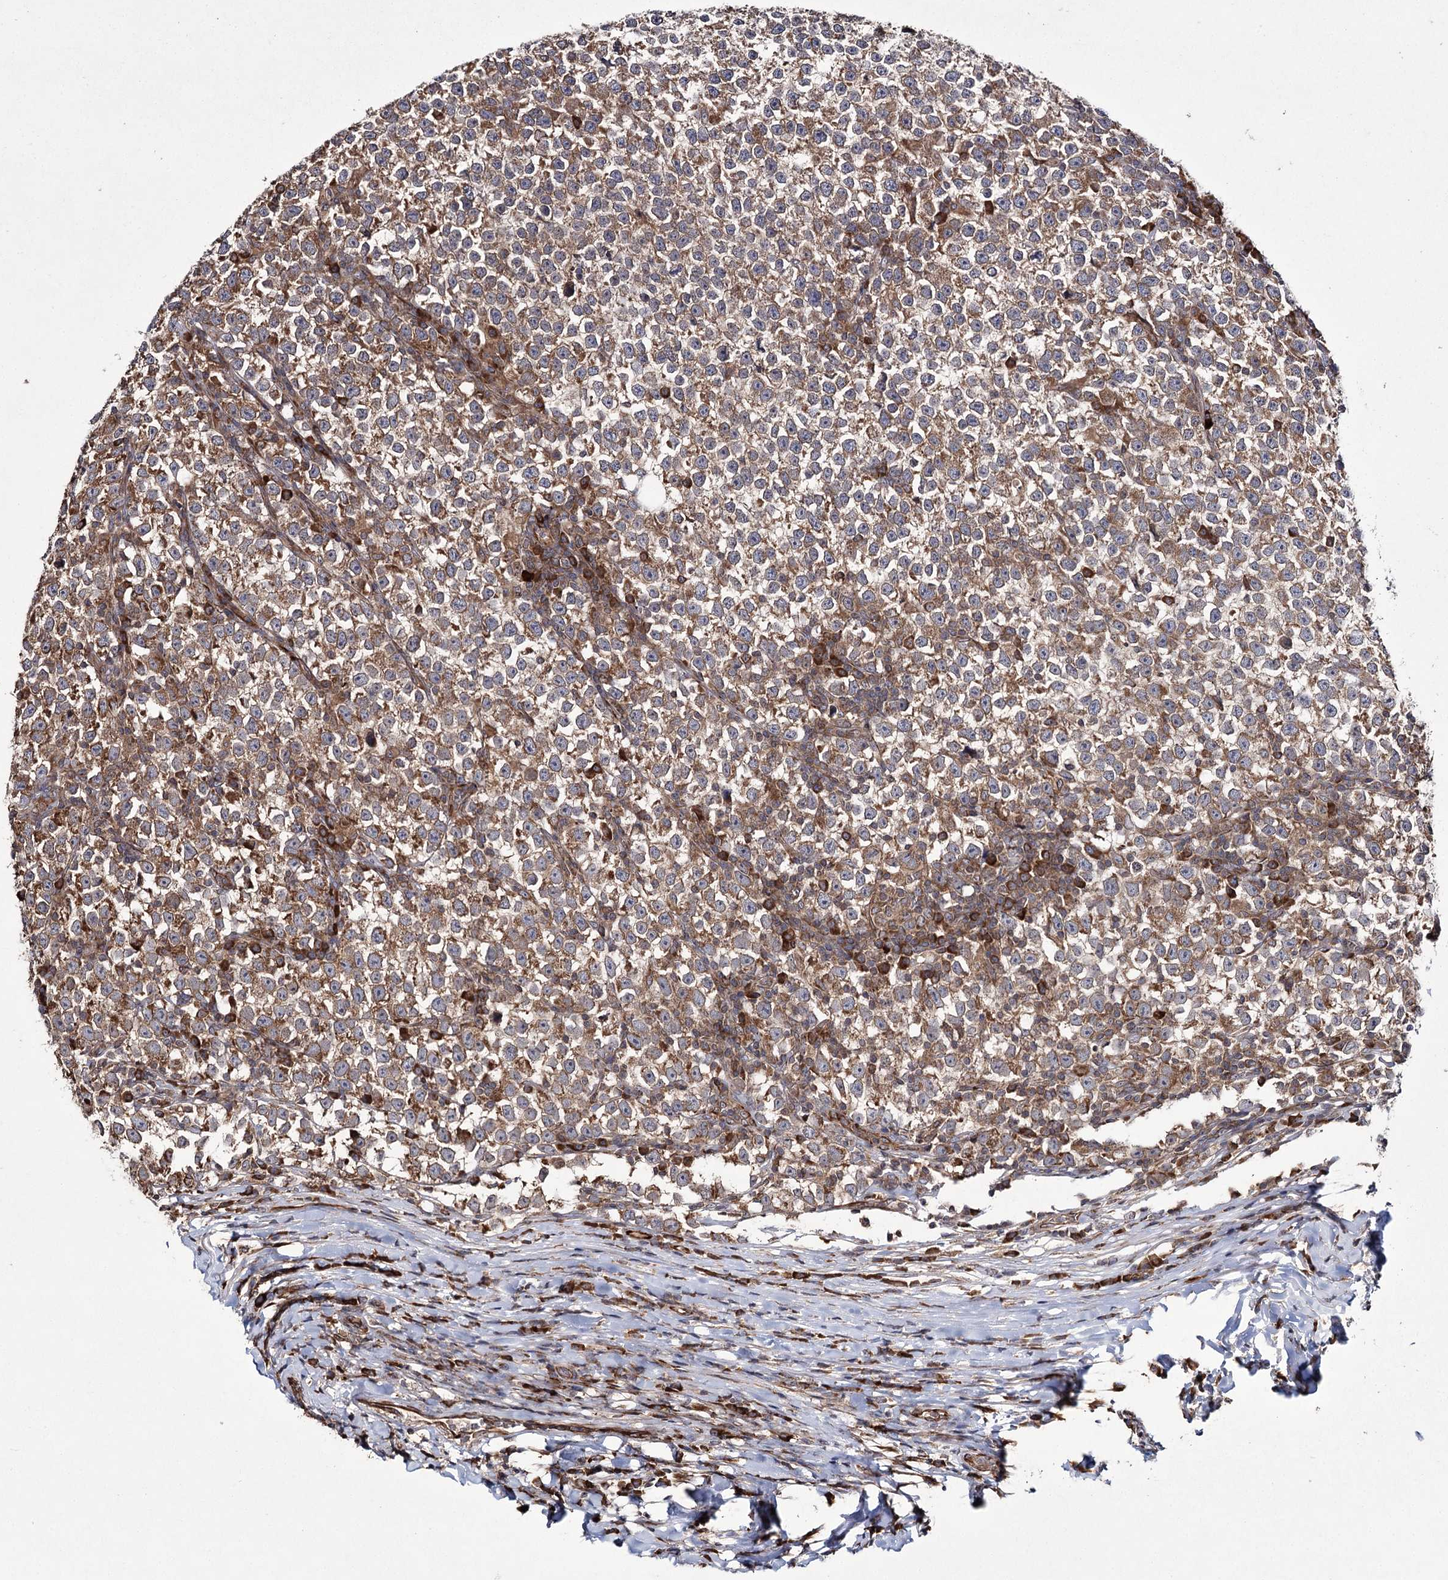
{"staining": {"intensity": "weak", "quantity": ">75%", "location": "cytoplasmic/membranous"}, "tissue": "testis cancer", "cell_type": "Tumor cells", "image_type": "cancer", "snomed": [{"axis": "morphology", "description": "Normal tissue, NOS"}, {"axis": "morphology", "description": "Seminoma, NOS"}, {"axis": "topography", "description": "Testis"}], "caption": "IHC staining of testis cancer (seminoma), which displays low levels of weak cytoplasmic/membranous expression in approximately >75% of tumor cells indicating weak cytoplasmic/membranous protein positivity. The staining was performed using DAB (3,3'-diaminobenzidine) (brown) for protein detection and nuclei were counterstained in hematoxylin (blue).", "gene": "HECTD2", "patient": {"sex": "male", "age": 43}}